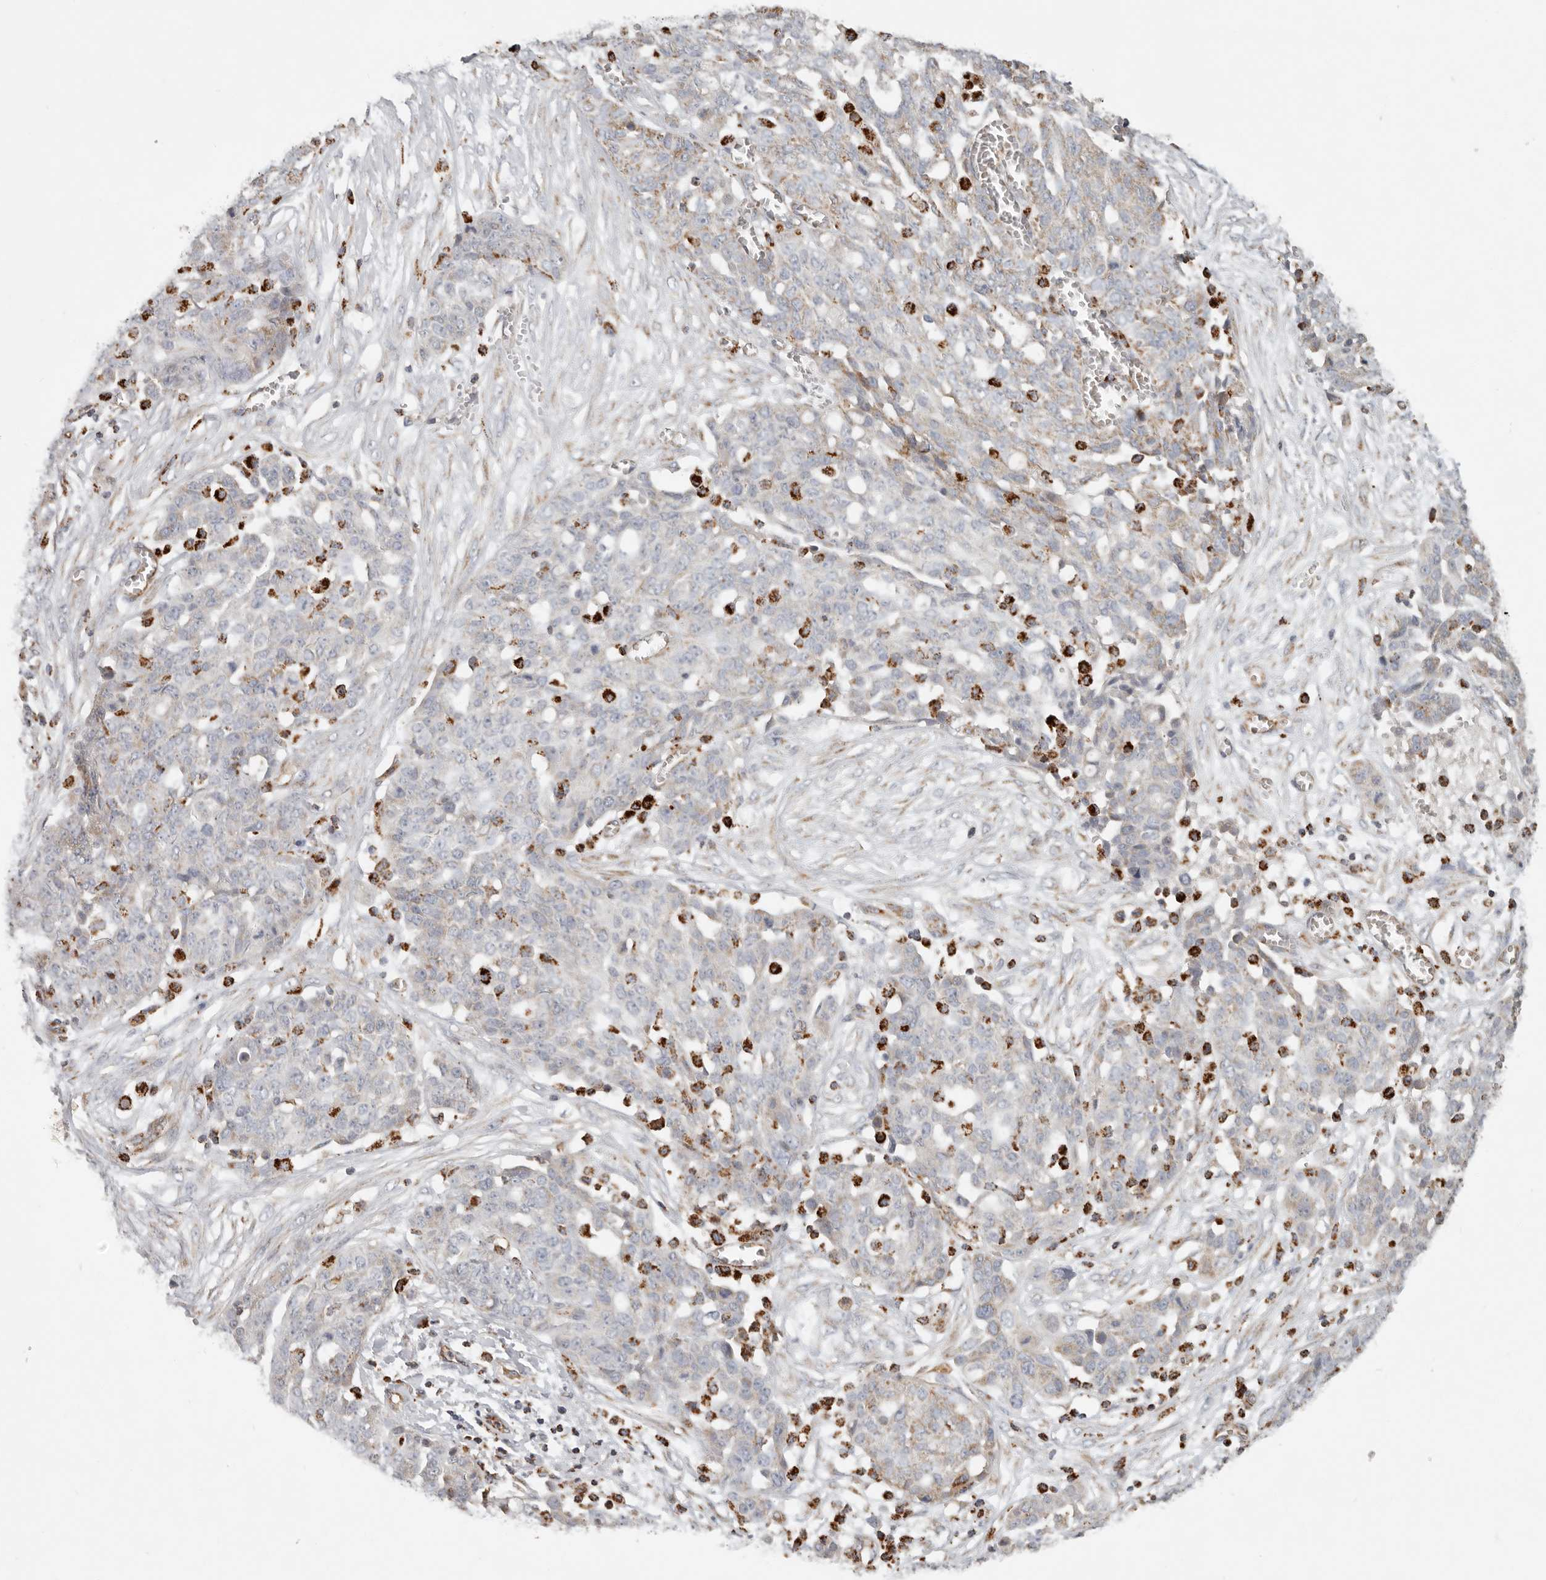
{"staining": {"intensity": "negative", "quantity": "none", "location": "none"}, "tissue": "ovarian cancer", "cell_type": "Tumor cells", "image_type": "cancer", "snomed": [{"axis": "morphology", "description": "Cystadenocarcinoma, serous, NOS"}, {"axis": "topography", "description": "Soft tissue"}, {"axis": "topography", "description": "Ovary"}], "caption": "Ovarian serous cystadenocarcinoma was stained to show a protein in brown. There is no significant positivity in tumor cells. (DAB (3,3'-diaminobenzidine) immunohistochemistry (IHC) visualized using brightfield microscopy, high magnification).", "gene": "ARHGEF10L", "patient": {"sex": "female", "age": 57}}